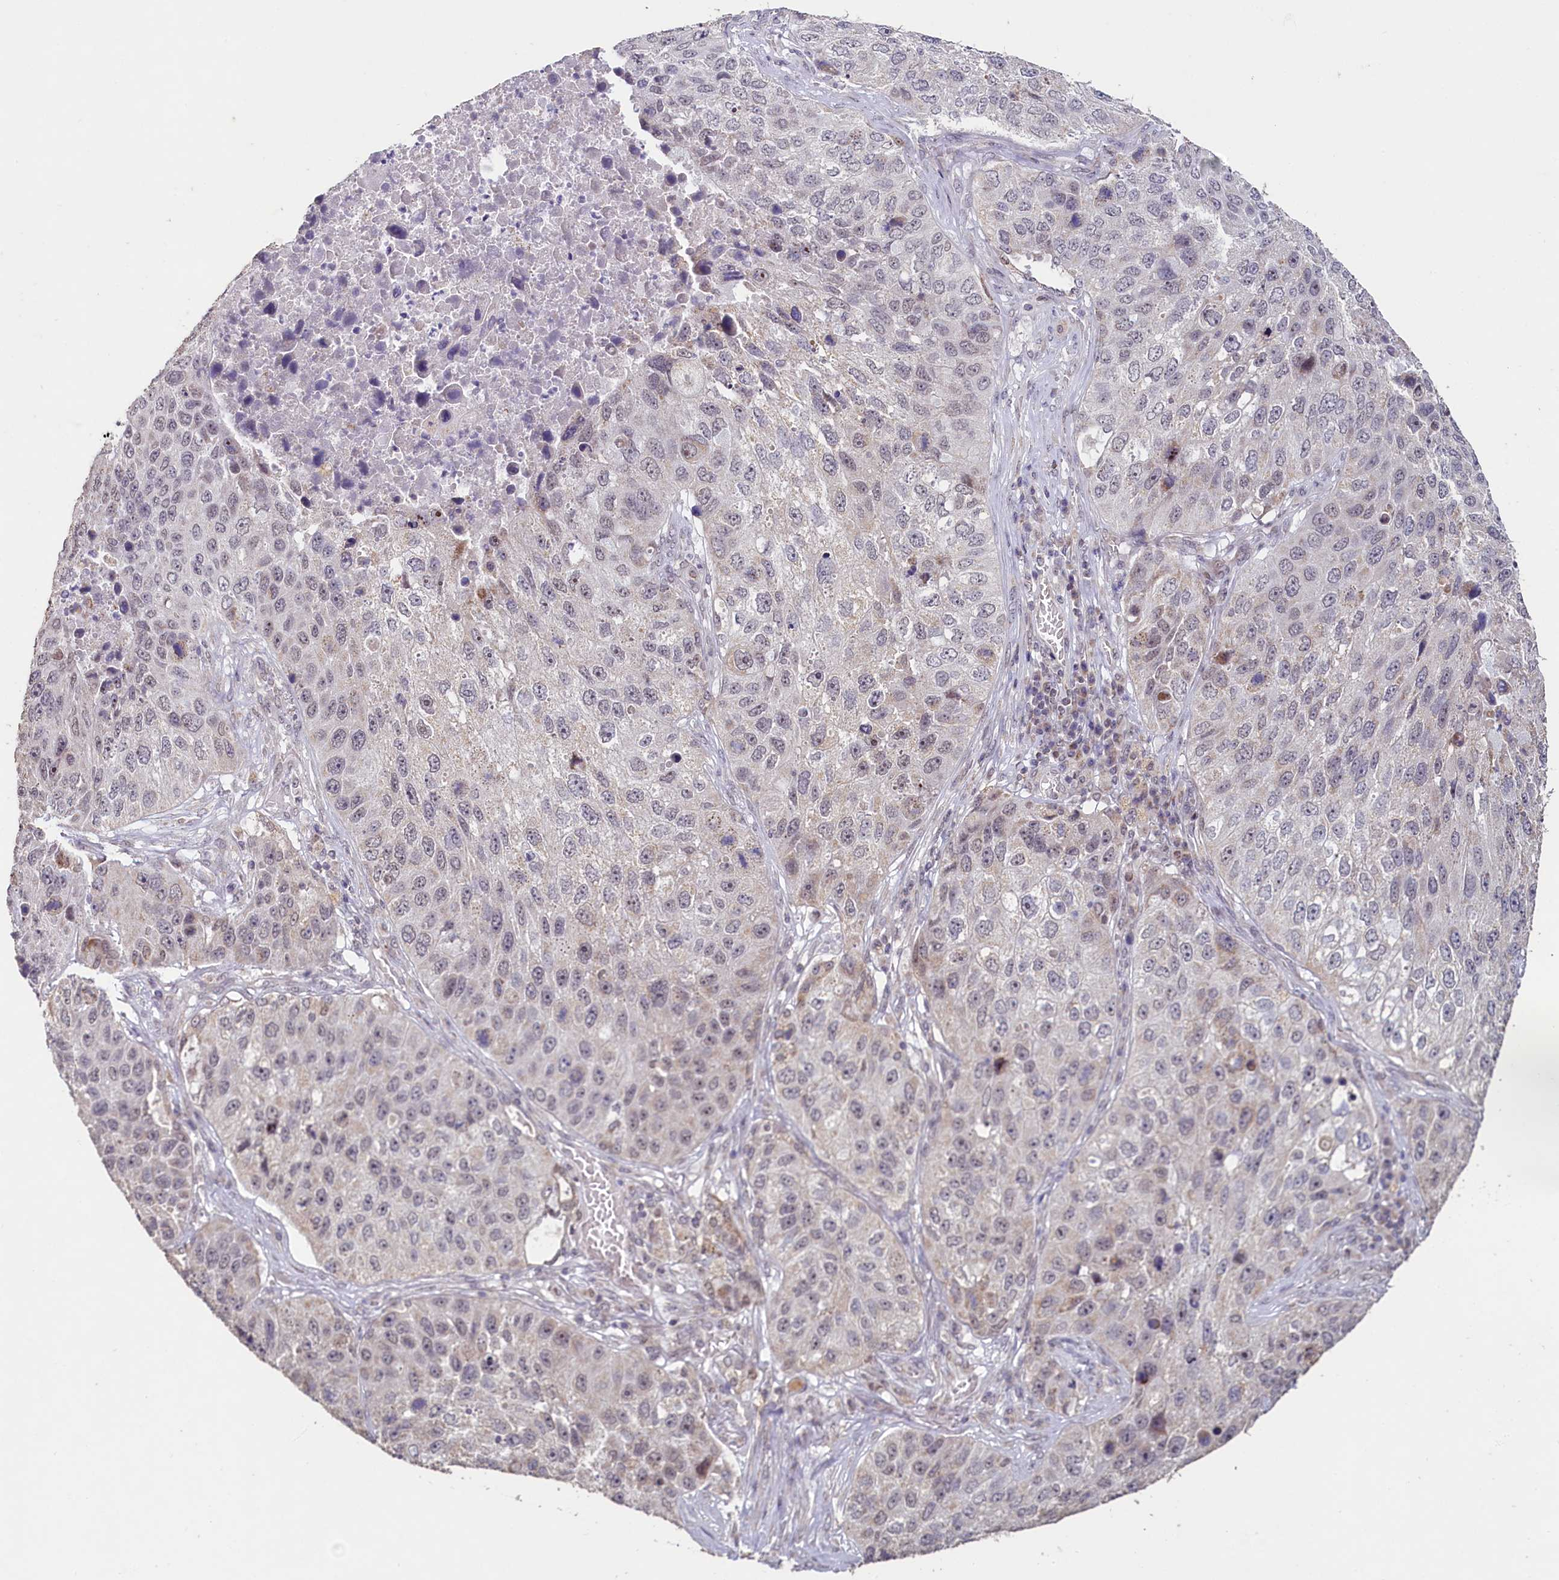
{"staining": {"intensity": "negative", "quantity": "none", "location": "none"}, "tissue": "lung cancer", "cell_type": "Tumor cells", "image_type": "cancer", "snomed": [{"axis": "morphology", "description": "Squamous cell carcinoma, NOS"}, {"axis": "topography", "description": "Lung"}], "caption": "Immunohistochemistry (IHC) histopathology image of human lung squamous cell carcinoma stained for a protein (brown), which shows no staining in tumor cells.", "gene": "PDE6D", "patient": {"sex": "male", "age": 61}}